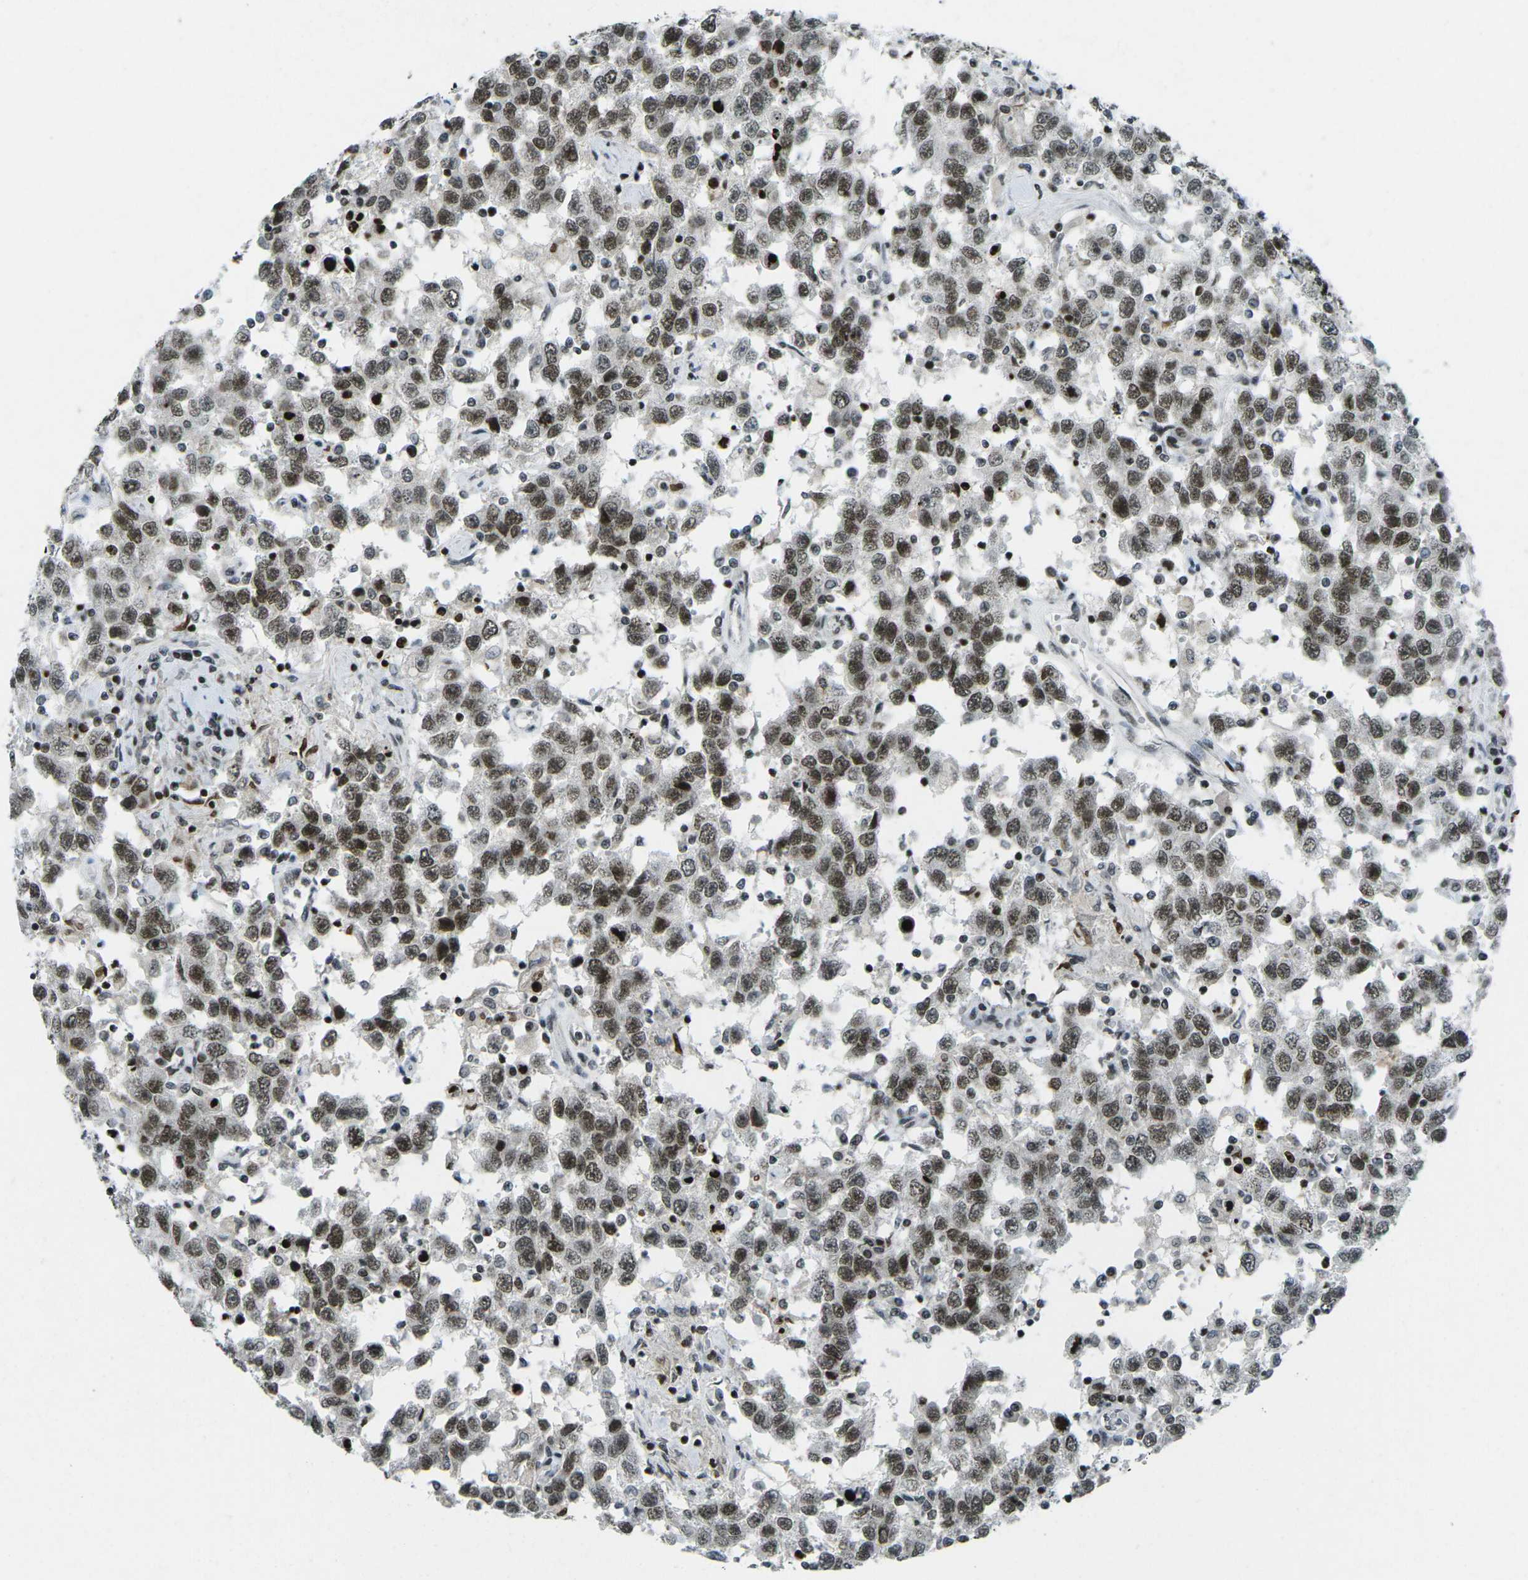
{"staining": {"intensity": "moderate", "quantity": ">75%", "location": "nuclear"}, "tissue": "testis cancer", "cell_type": "Tumor cells", "image_type": "cancer", "snomed": [{"axis": "morphology", "description": "Seminoma, NOS"}, {"axis": "topography", "description": "Testis"}], "caption": "Brown immunohistochemical staining in testis seminoma shows moderate nuclear positivity in approximately >75% of tumor cells.", "gene": "EME1", "patient": {"sex": "male", "age": 41}}